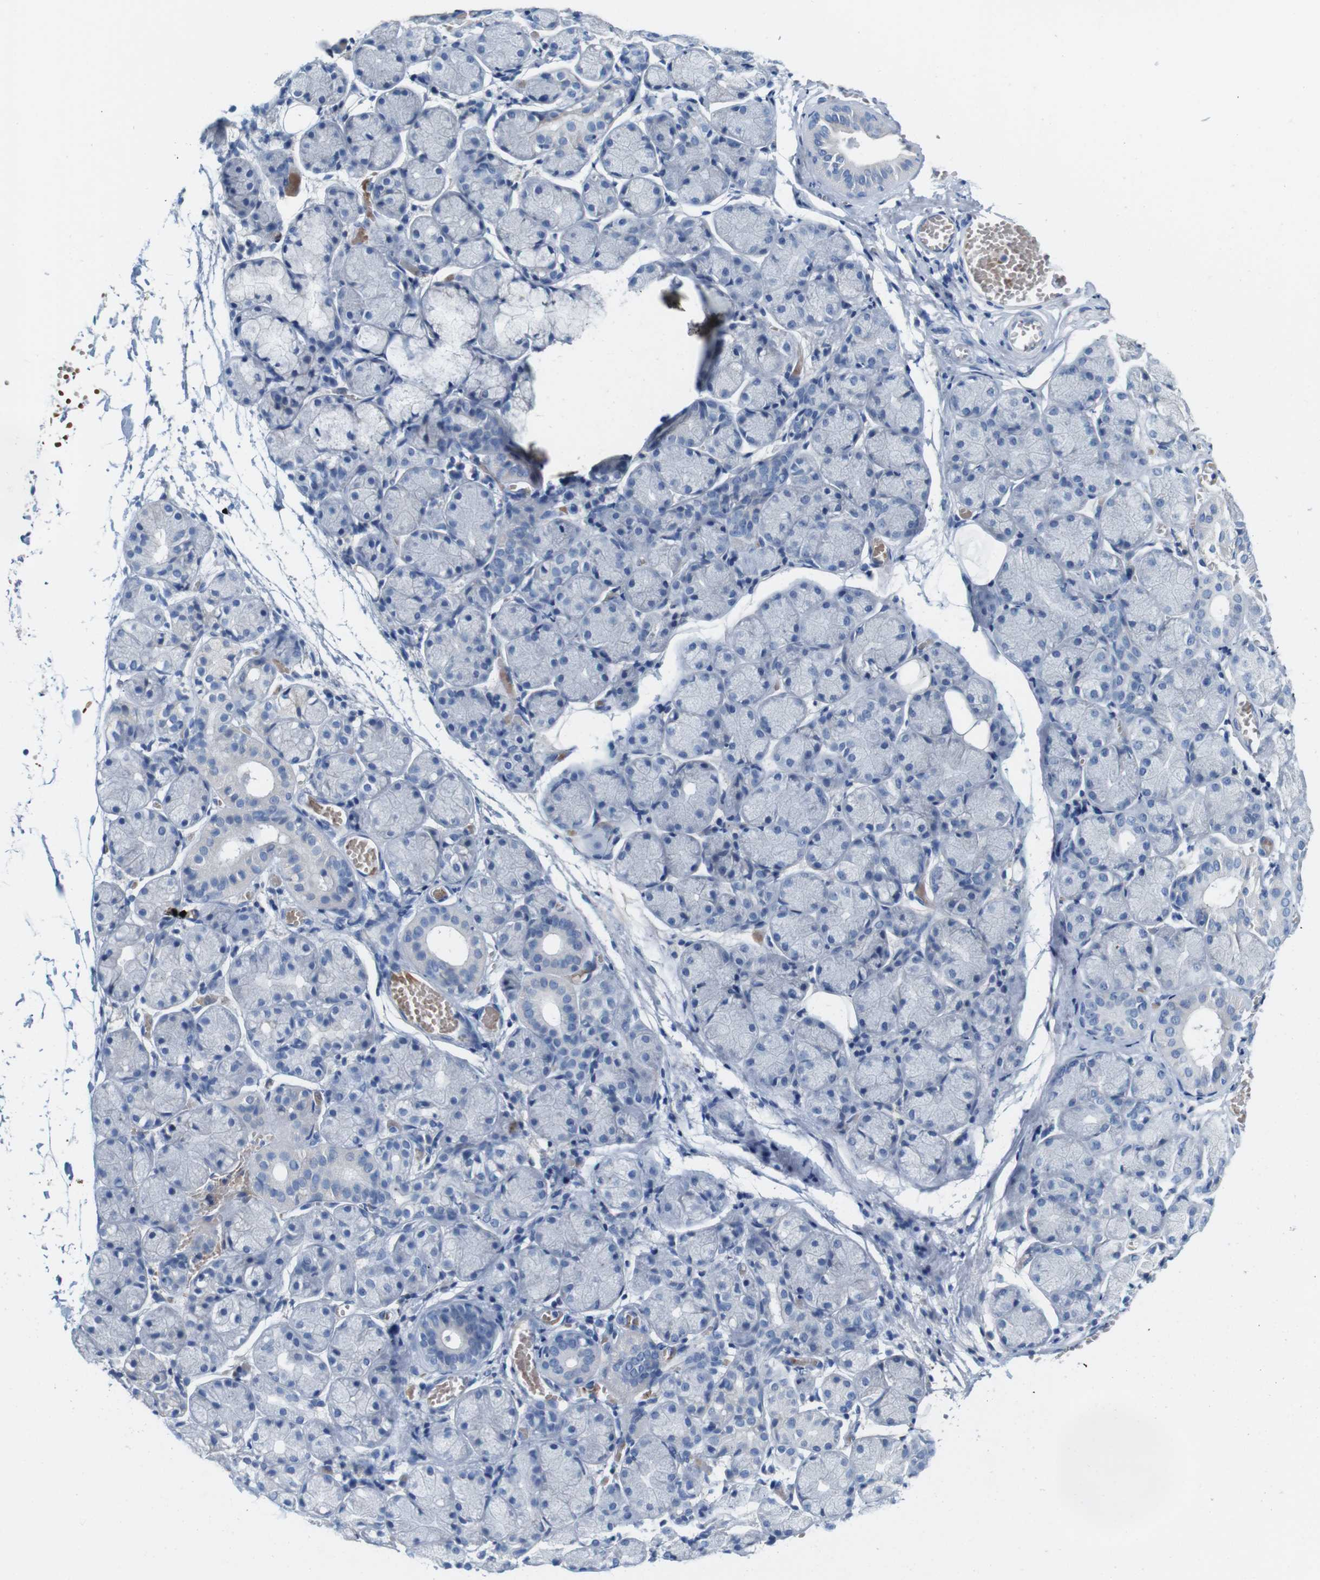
{"staining": {"intensity": "negative", "quantity": "none", "location": "none"}, "tissue": "salivary gland", "cell_type": "Glandular cells", "image_type": "normal", "snomed": [{"axis": "morphology", "description": "Normal tissue, NOS"}, {"axis": "topography", "description": "Salivary gland"}], "caption": "IHC of benign human salivary gland demonstrates no staining in glandular cells. Nuclei are stained in blue.", "gene": "IGSF8", "patient": {"sex": "female", "age": 24}}